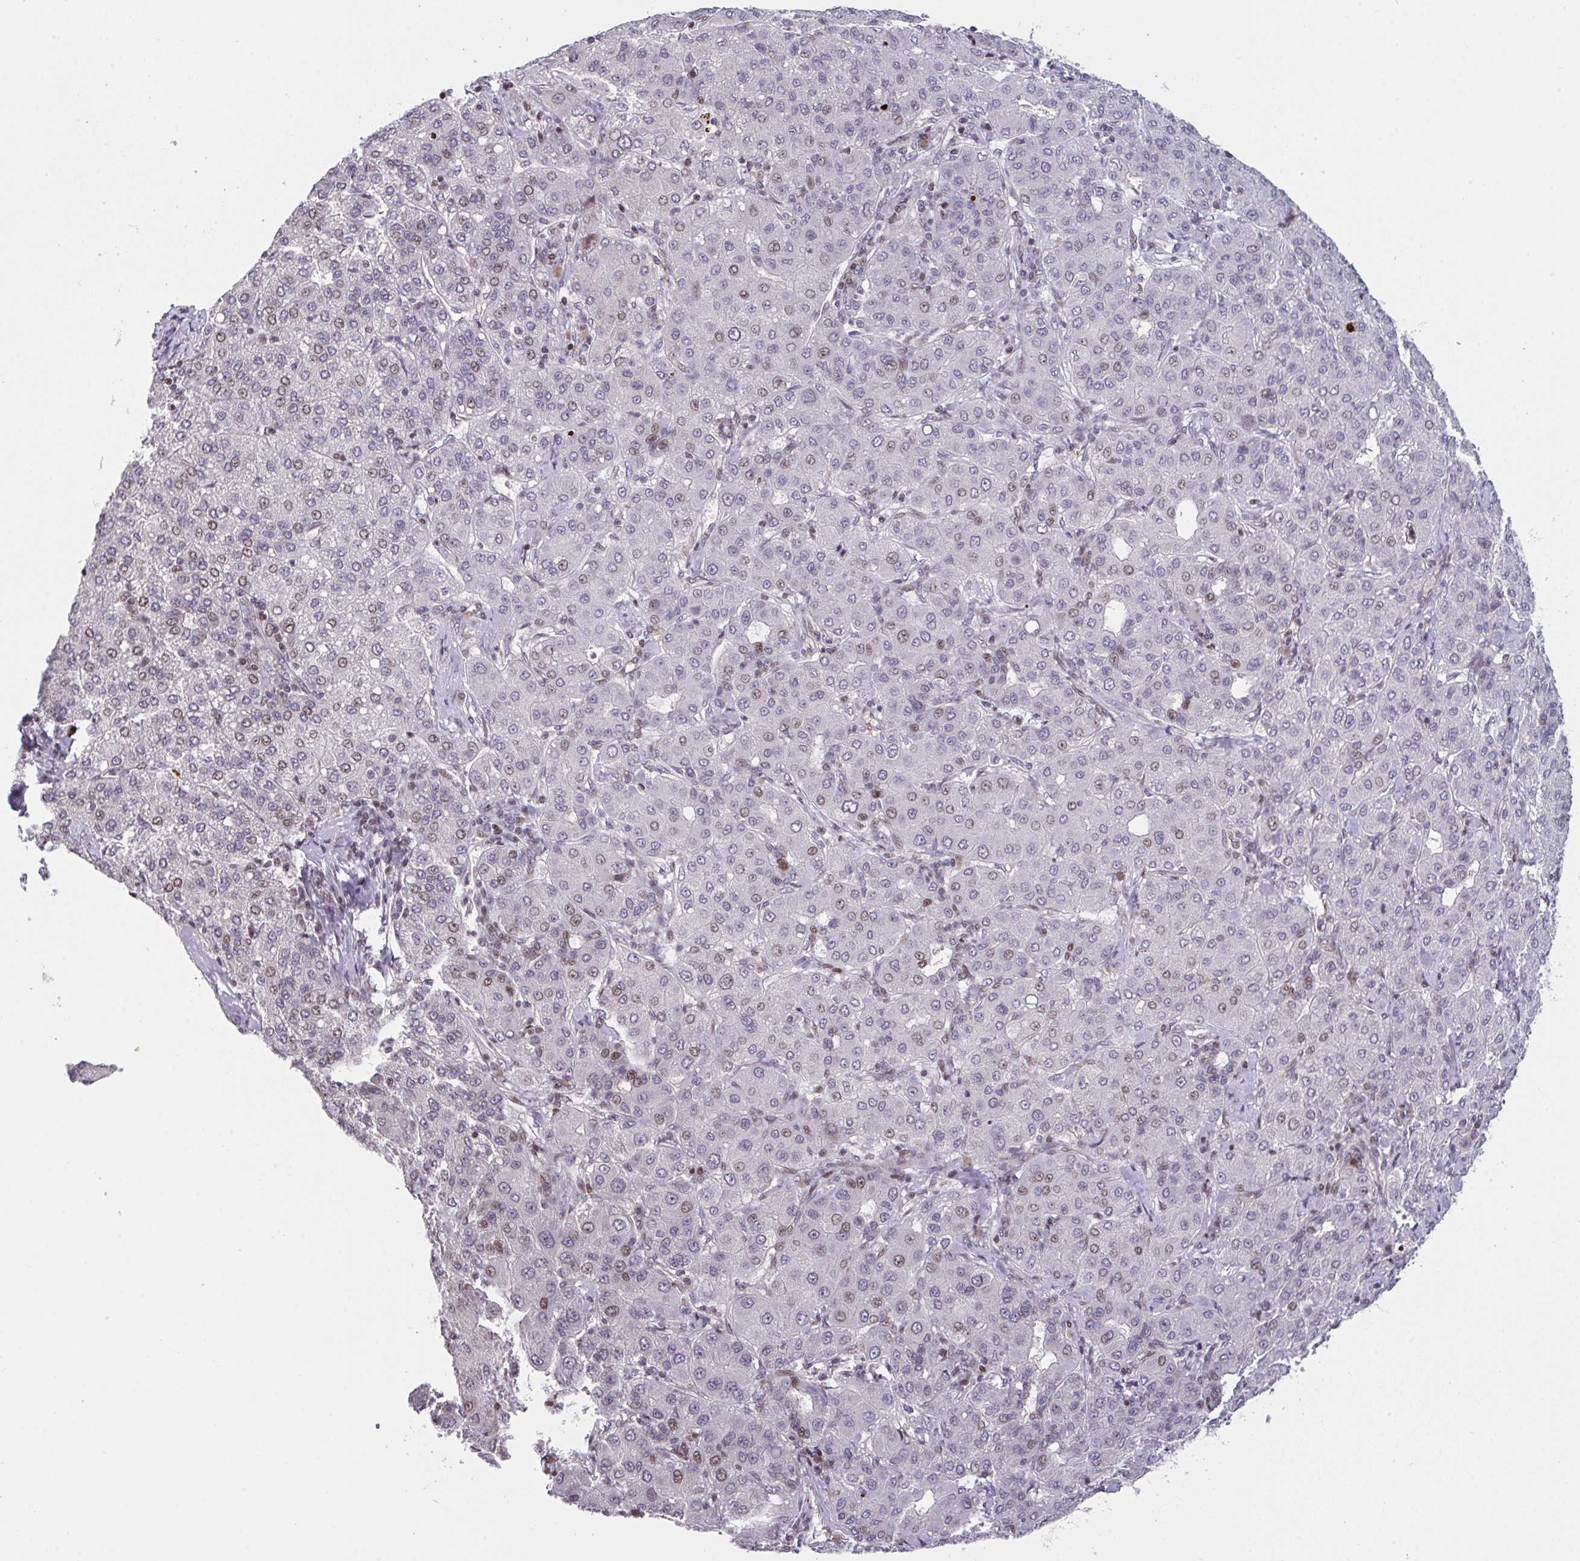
{"staining": {"intensity": "moderate", "quantity": "<25%", "location": "nuclear"}, "tissue": "liver cancer", "cell_type": "Tumor cells", "image_type": "cancer", "snomed": [{"axis": "morphology", "description": "Carcinoma, Hepatocellular, NOS"}, {"axis": "topography", "description": "Liver"}], "caption": "Immunohistochemical staining of human liver hepatocellular carcinoma demonstrates moderate nuclear protein positivity in about <25% of tumor cells.", "gene": "PCDHB8", "patient": {"sex": "male", "age": 65}}